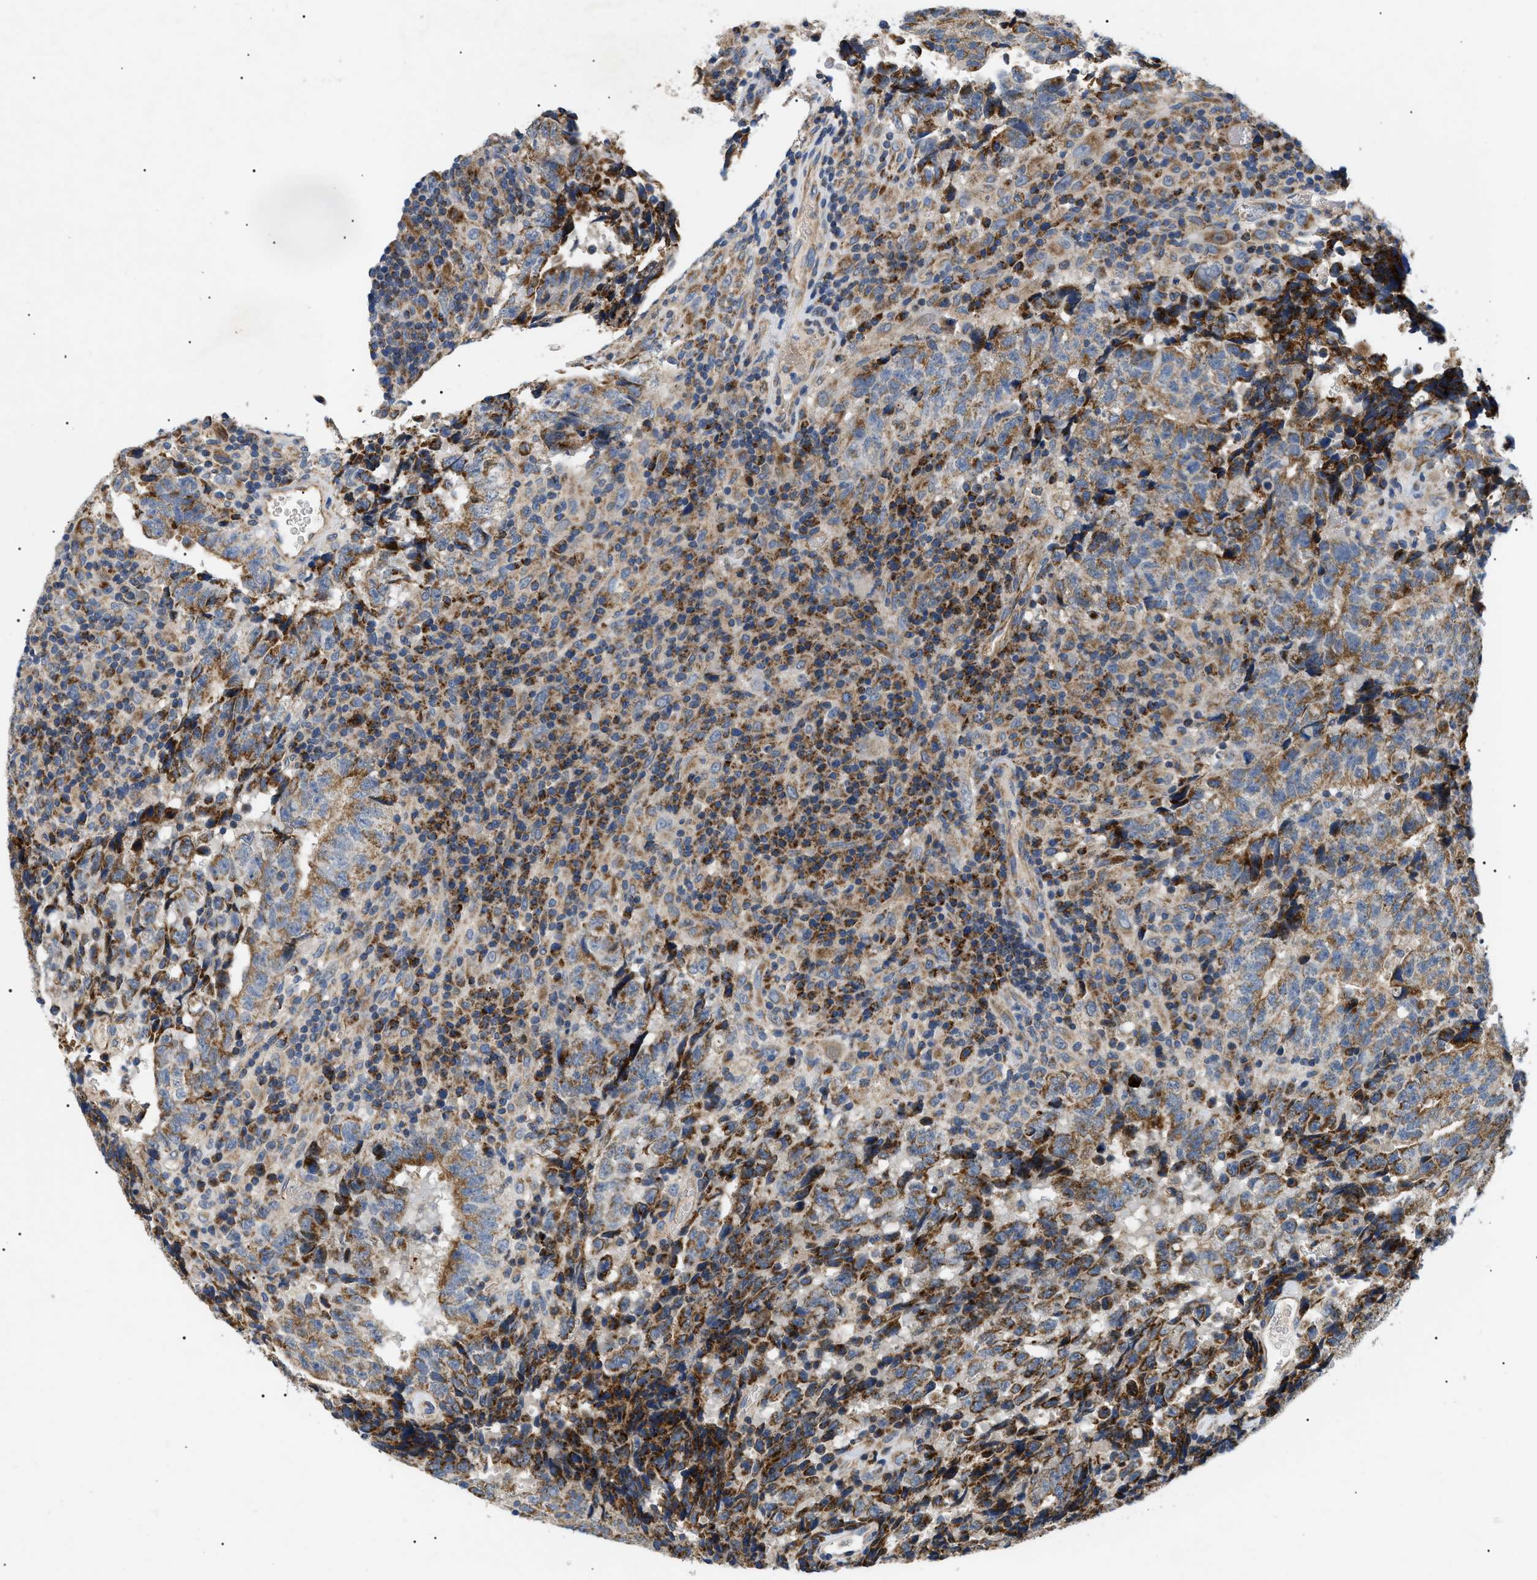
{"staining": {"intensity": "moderate", "quantity": ">75%", "location": "cytoplasmic/membranous"}, "tissue": "testis cancer", "cell_type": "Tumor cells", "image_type": "cancer", "snomed": [{"axis": "morphology", "description": "Necrosis, NOS"}, {"axis": "morphology", "description": "Carcinoma, Embryonal, NOS"}, {"axis": "topography", "description": "Testis"}], "caption": "IHC (DAB (3,3'-diaminobenzidine)) staining of human testis embryonal carcinoma shows moderate cytoplasmic/membranous protein positivity in approximately >75% of tumor cells.", "gene": "TOMM6", "patient": {"sex": "male", "age": 19}}